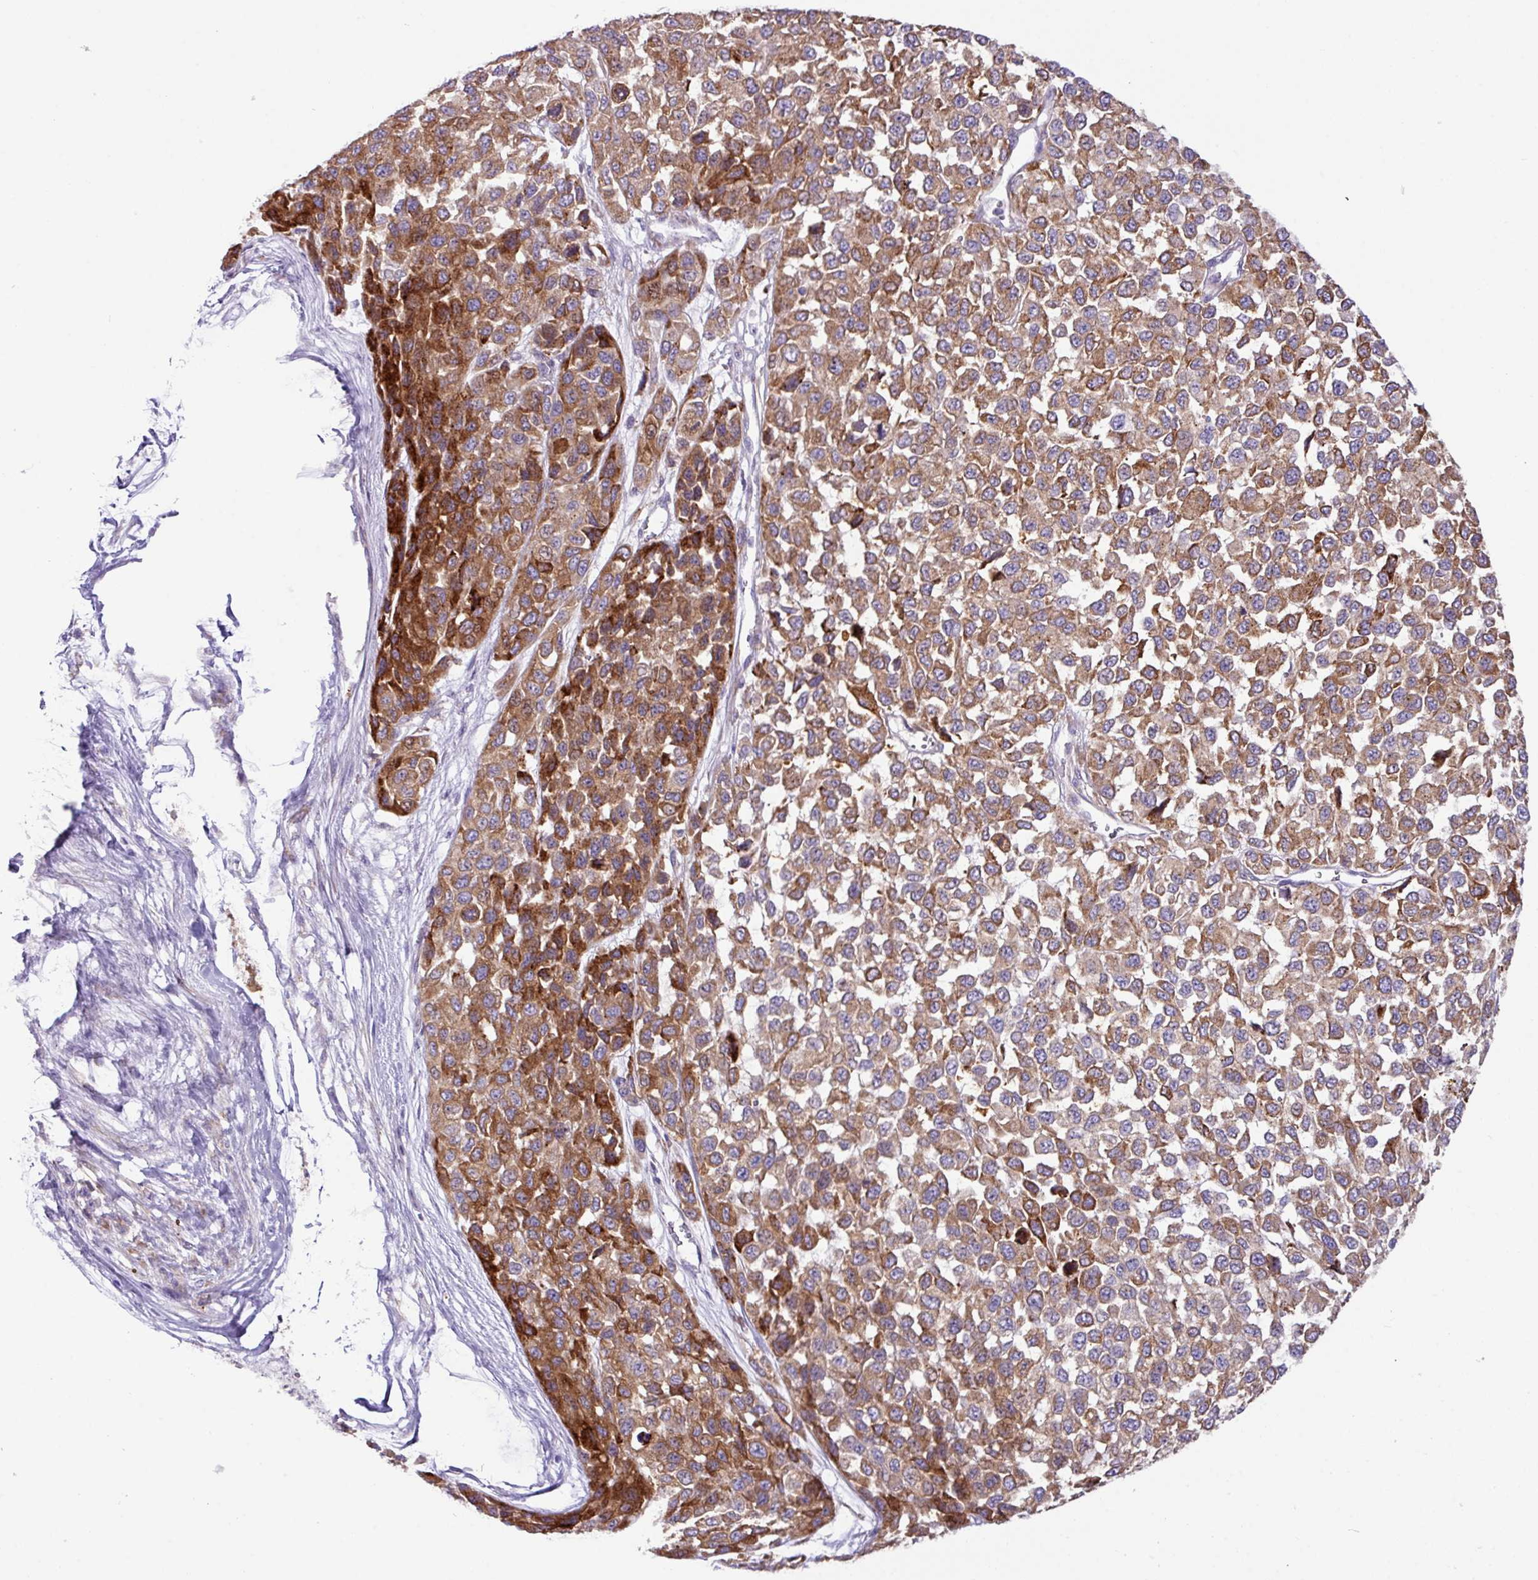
{"staining": {"intensity": "moderate", "quantity": ">75%", "location": "cytoplasmic/membranous"}, "tissue": "melanoma", "cell_type": "Tumor cells", "image_type": "cancer", "snomed": [{"axis": "morphology", "description": "Malignant melanoma, NOS"}, {"axis": "topography", "description": "Skin"}], "caption": "DAB immunohistochemical staining of melanoma displays moderate cytoplasmic/membranous protein positivity in approximately >75% of tumor cells.", "gene": "RGS21", "patient": {"sex": "male", "age": 62}}